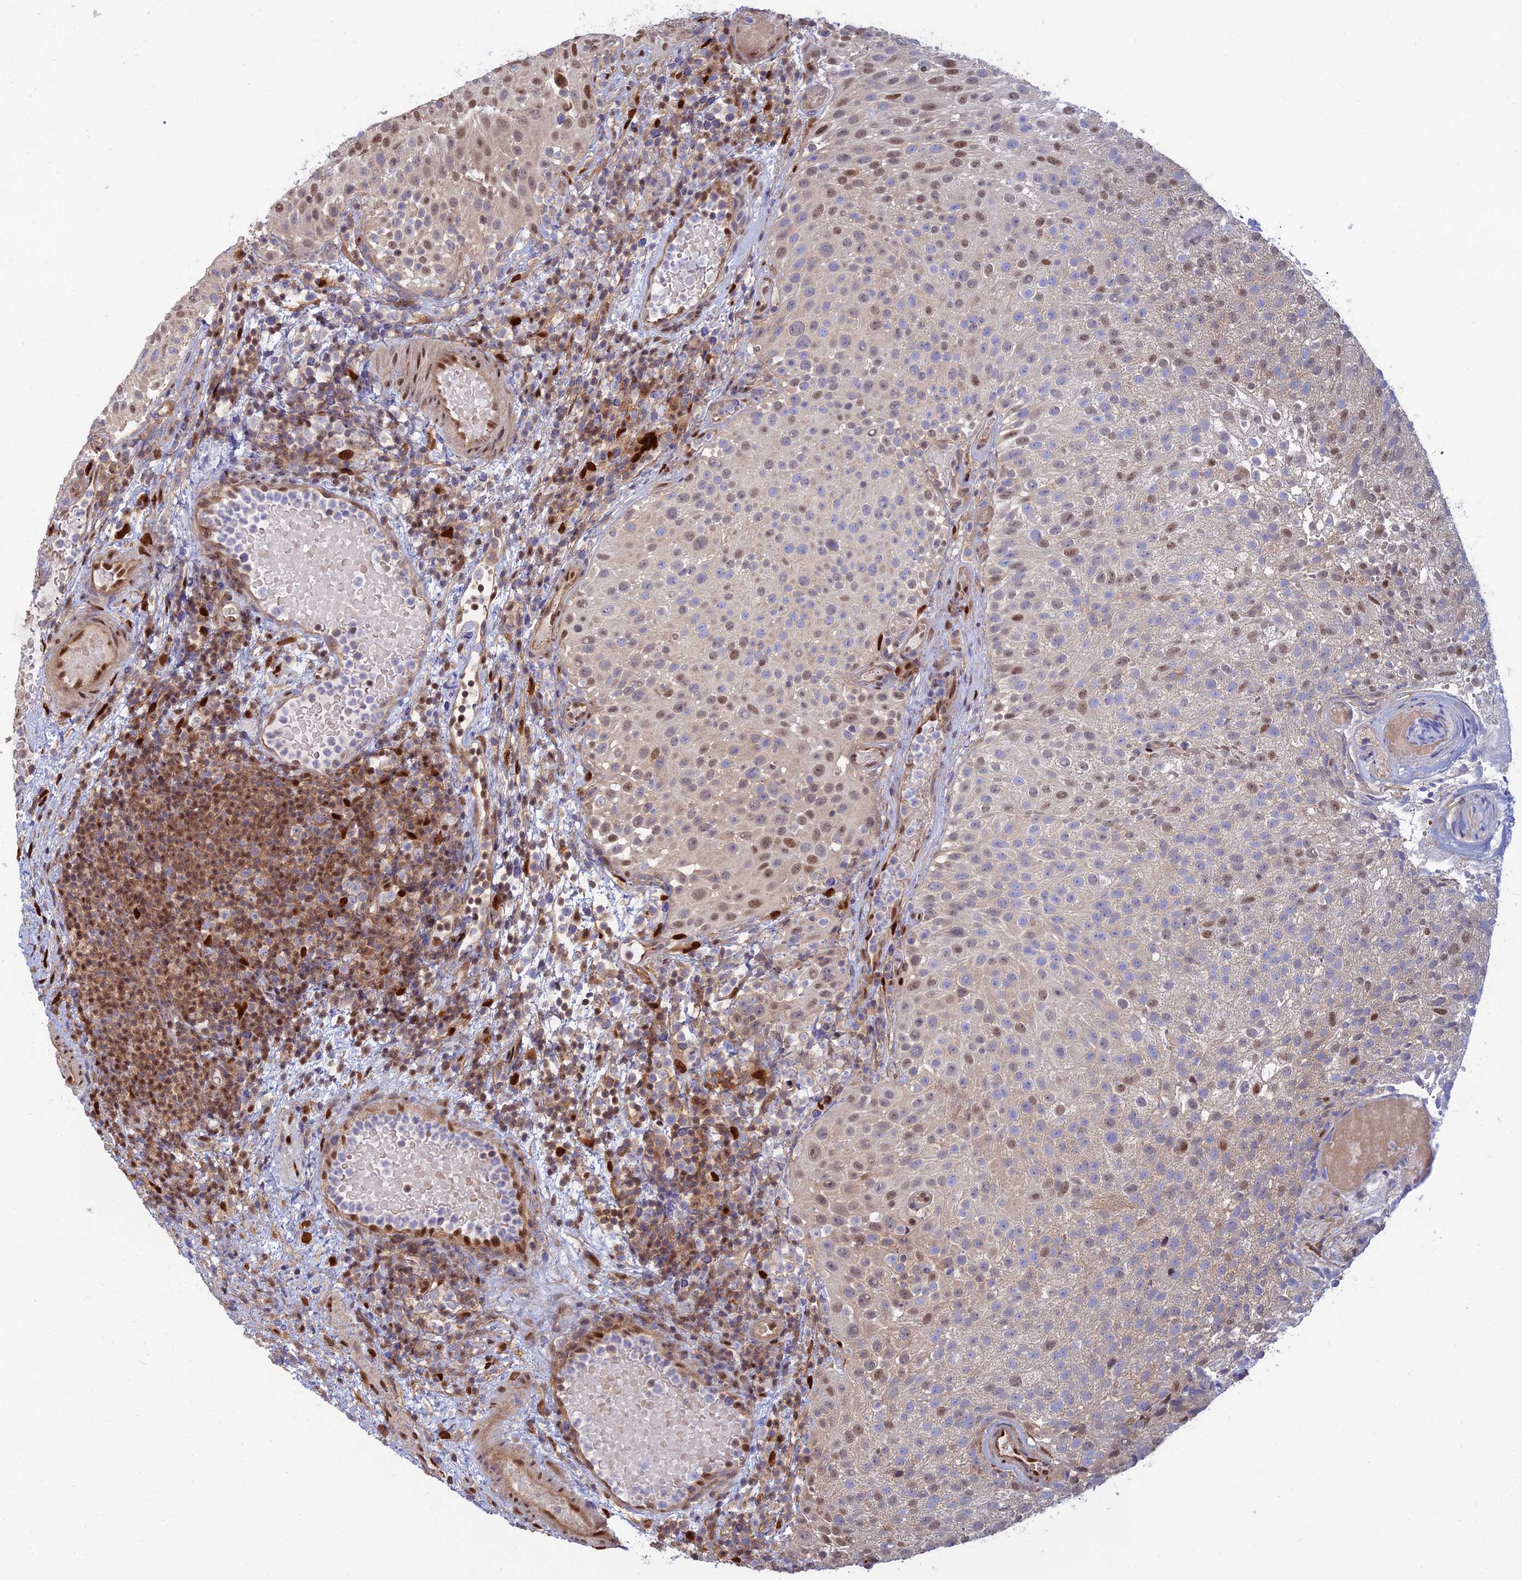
{"staining": {"intensity": "moderate", "quantity": "<25%", "location": "nuclear"}, "tissue": "urothelial cancer", "cell_type": "Tumor cells", "image_type": "cancer", "snomed": [{"axis": "morphology", "description": "Urothelial carcinoma, Low grade"}, {"axis": "topography", "description": "Urinary bladder"}], "caption": "Human urothelial cancer stained for a protein (brown) reveals moderate nuclear positive expression in about <25% of tumor cells.", "gene": "DNPEP", "patient": {"sex": "male", "age": 78}}